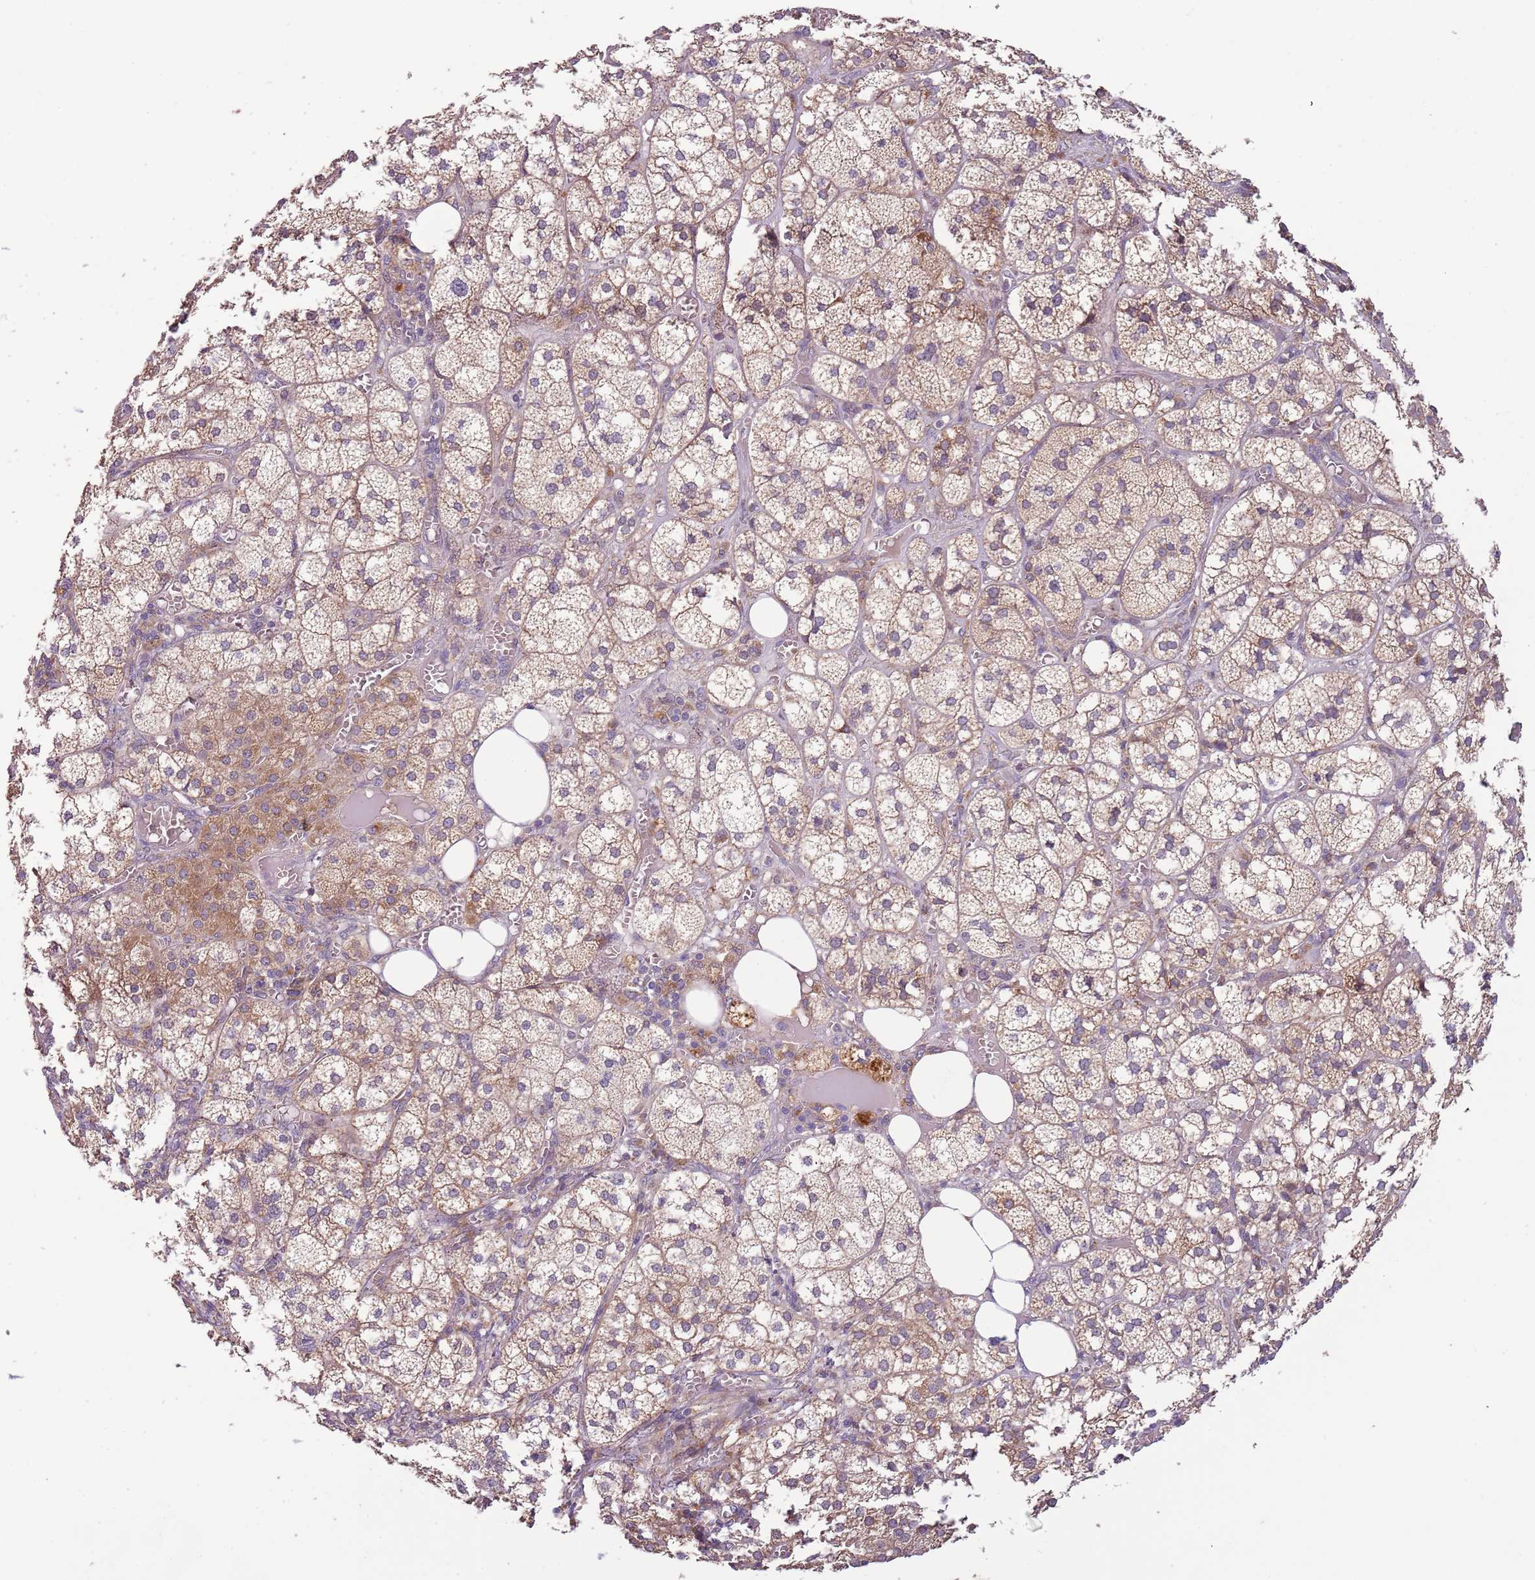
{"staining": {"intensity": "moderate", "quantity": ">75%", "location": "cytoplasmic/membranous"}, "tissue": "adrenal gland", "cell_type": "Glandular cells", "image_type": "normal", "snomed": [{"axis": "morphology", "description": "Normal tissue, NOS"}, {"axis": "topography", "description": "Adrenal gland"}], "caption": "Immunohistochemical staining of unremarkable adrenal gland displays moderate cytoplasmic/membranous protein positivity in about >75% of glandular cells.", "gene": "FECH", "patient": {"sex": "female", "age": 61}}